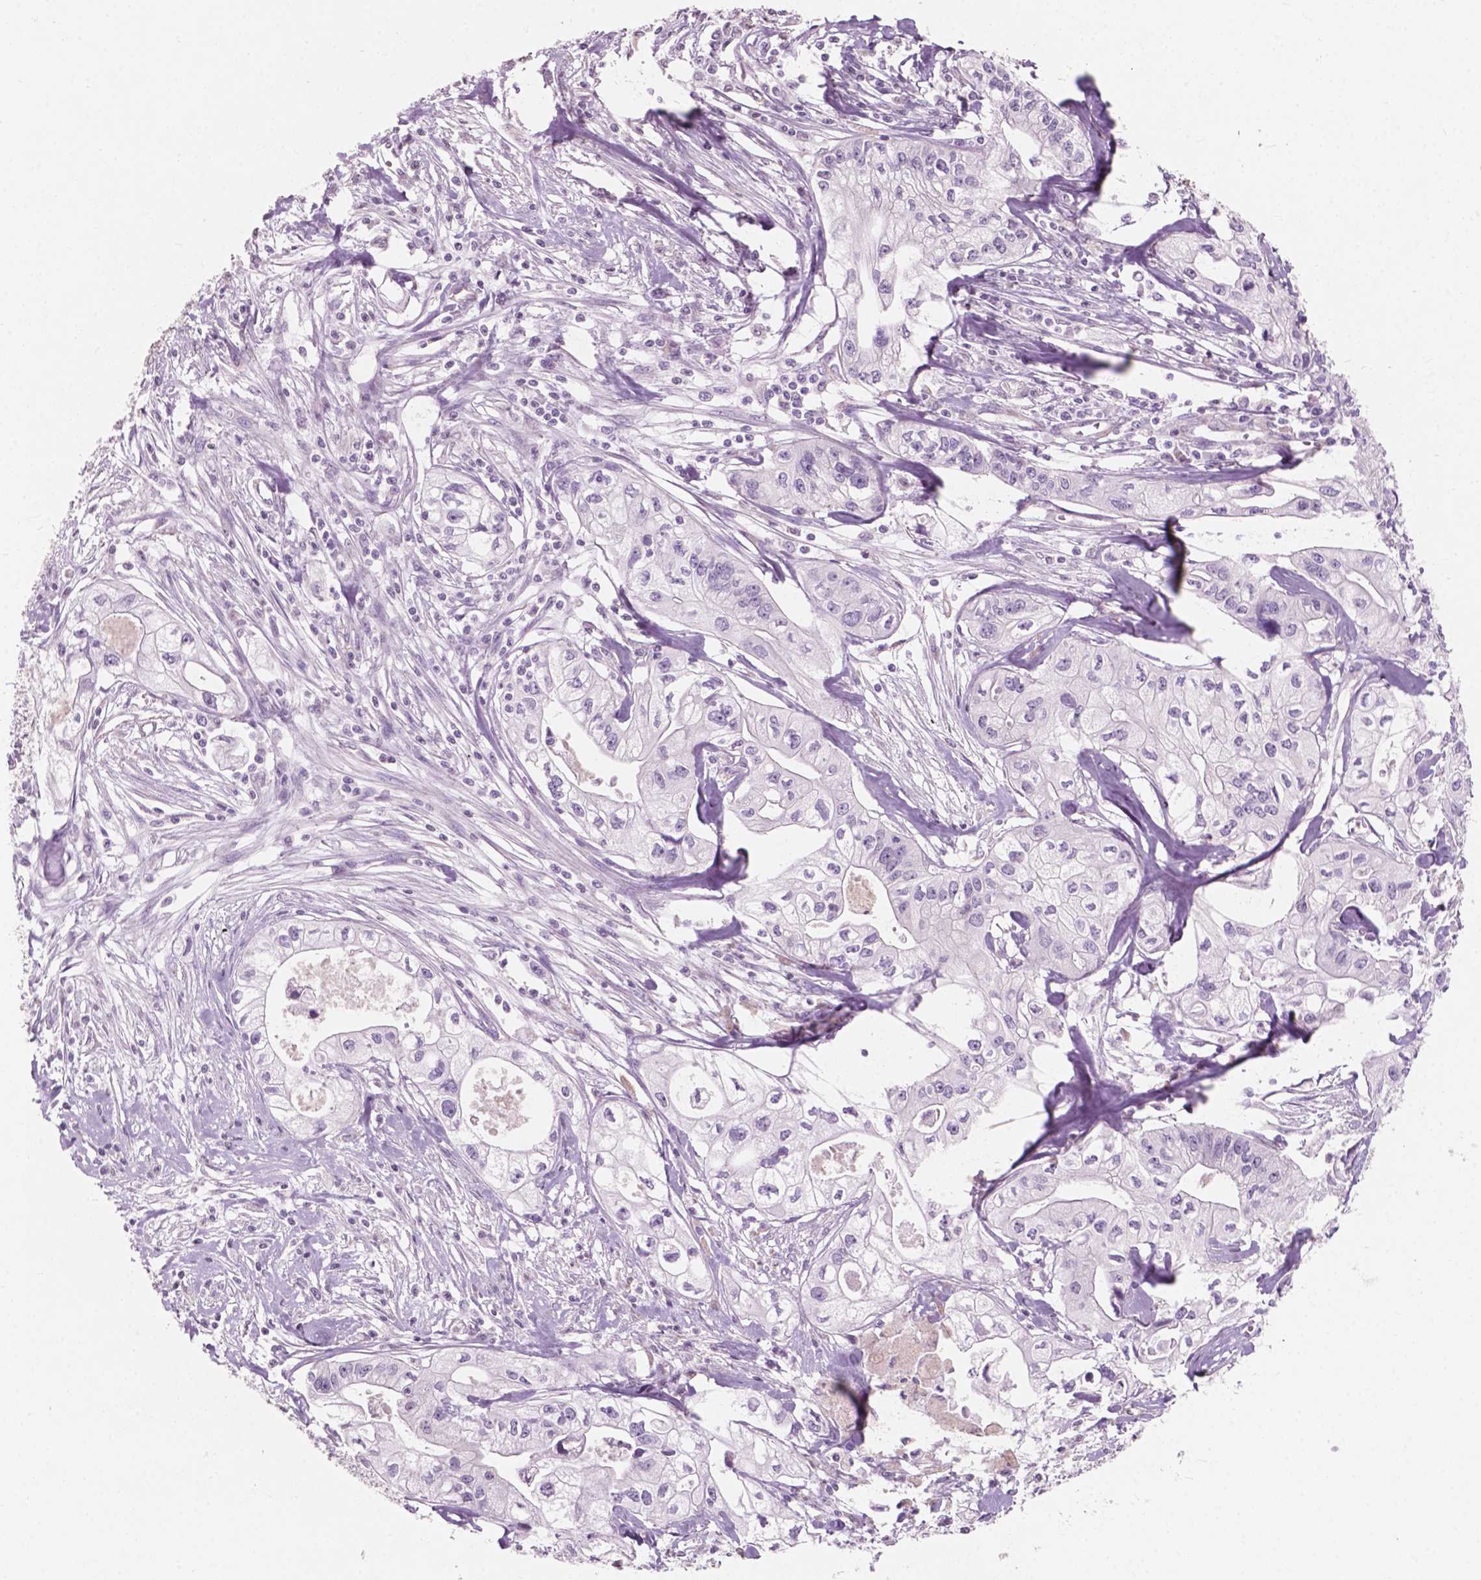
{"staining": {"intensity": "negative", "quantity": "none", "location": "none"}, "tissue": "pancreatic cancer", "cell_type": "Tumor cells", "image_type": "cancer", "snomed": [{"axis": "morphology", "description": "Adenocarcinoma, NOS"}, {"axis": "topography", "description": "Pancreas"}], "caption": "Tumor cells are negative for protein expression in human pancreatic adenocarcinoma. (DAB (3,3'-diaminobenzidine) immunohistochemistry with hematoxylin counter stain).", "gene": "AWAT1", "patient": {"sex": "male", "age": 70}}